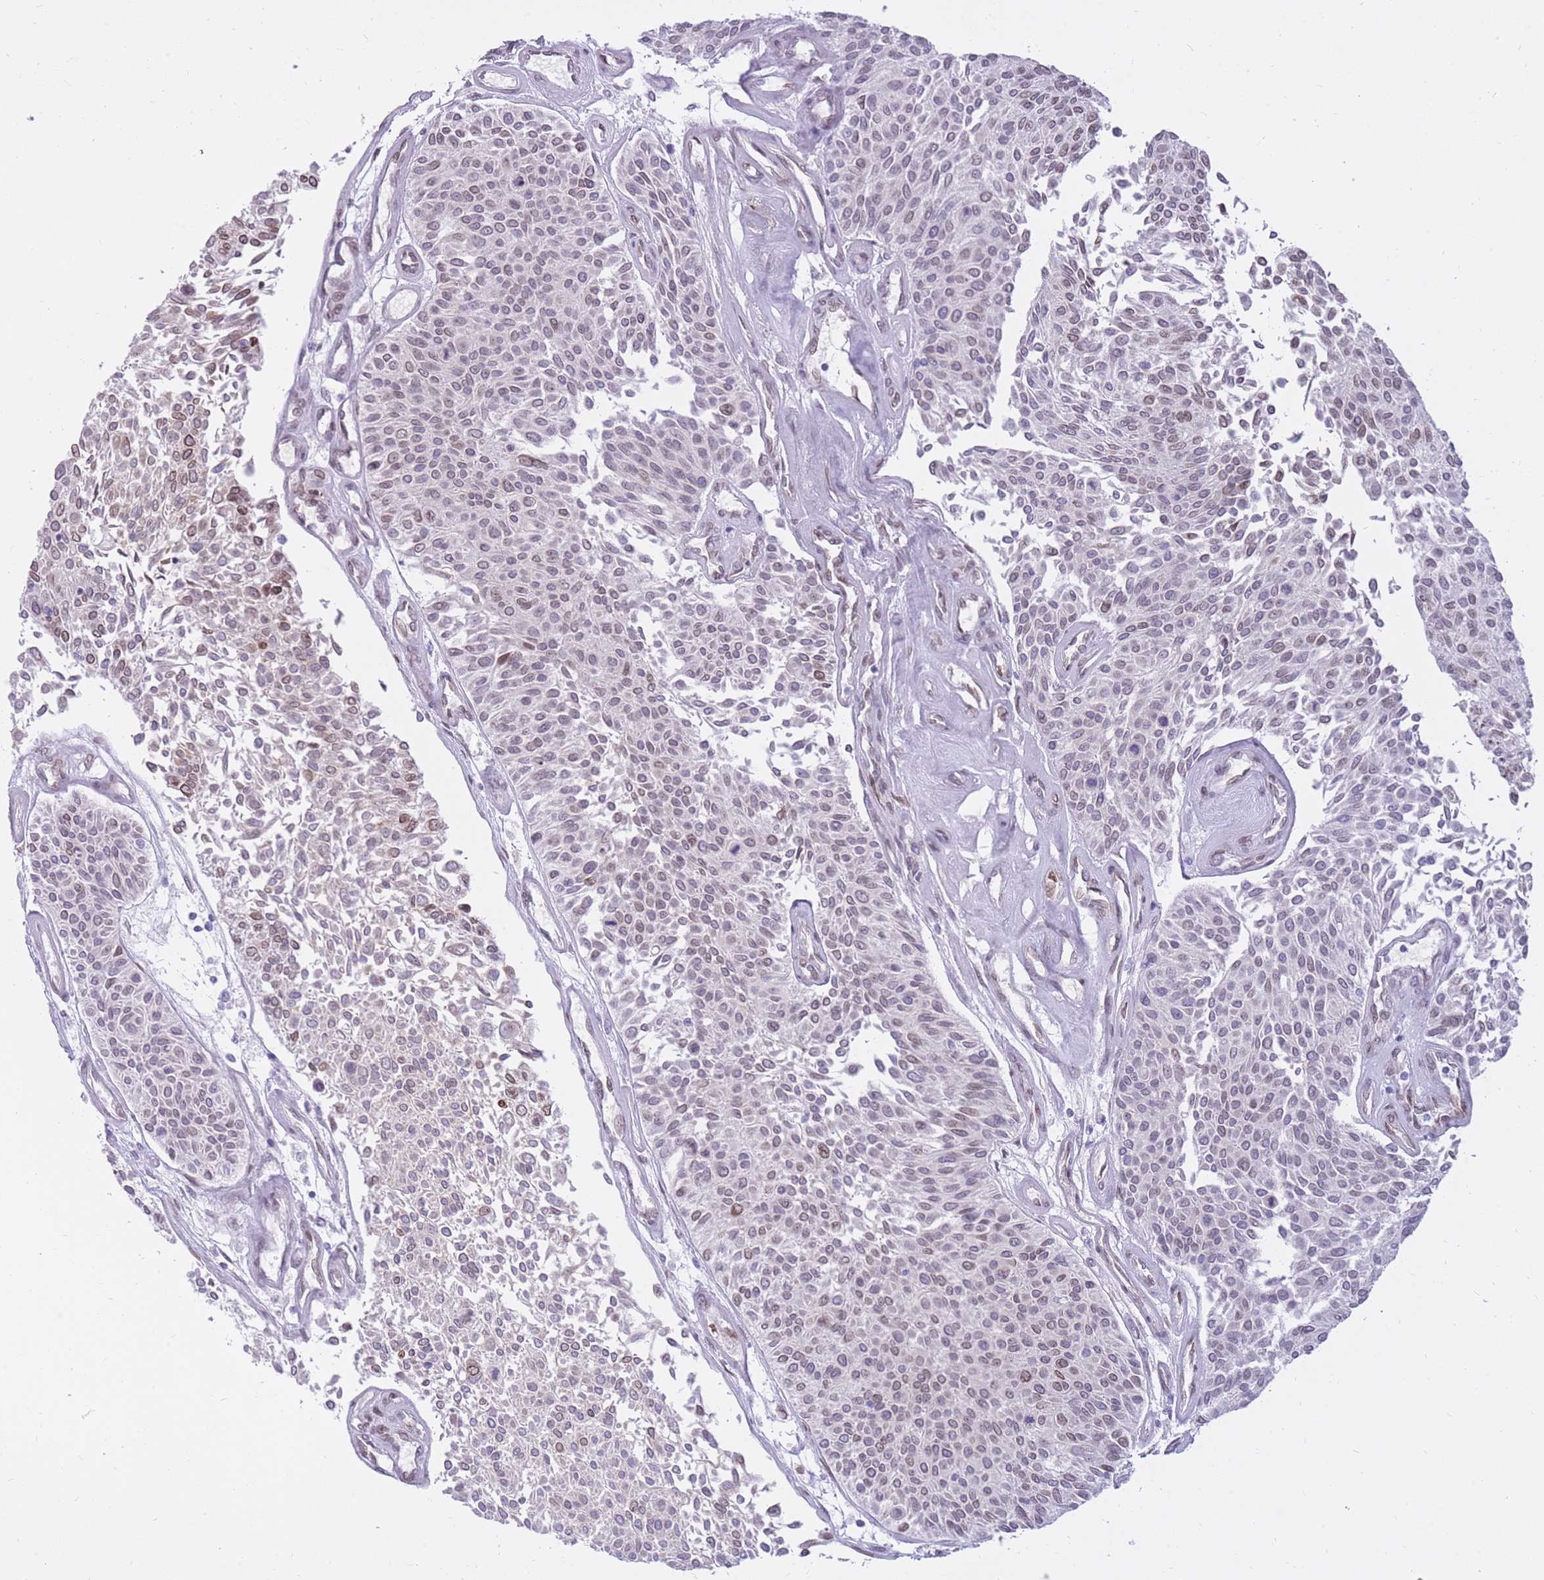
{"staining": {"intensity": "weak", "quantity": "25%-75%", "location": "nuclear"}, "tissue": "urothelial cancer", "cell_type": "Tumor cells", "image_type": "cancer", "snomed": [{"axis": "morphology", "description": "Urothelial carcinoma, NOS"}, {"axis": "topography", "description": "Urinary bladder"}], "caption": "DAB (3,3'-diaminobenzidine) immunohistochemical staining of human urothelial cancer demonstrates weak nuclear protein positivity in approximately 25%-75% of tumor cells. The protein is shown in brown color, while the nuclei are stained blue.", "gene": "HOOK2", "patient": {"sex": "male", "age": 55}}